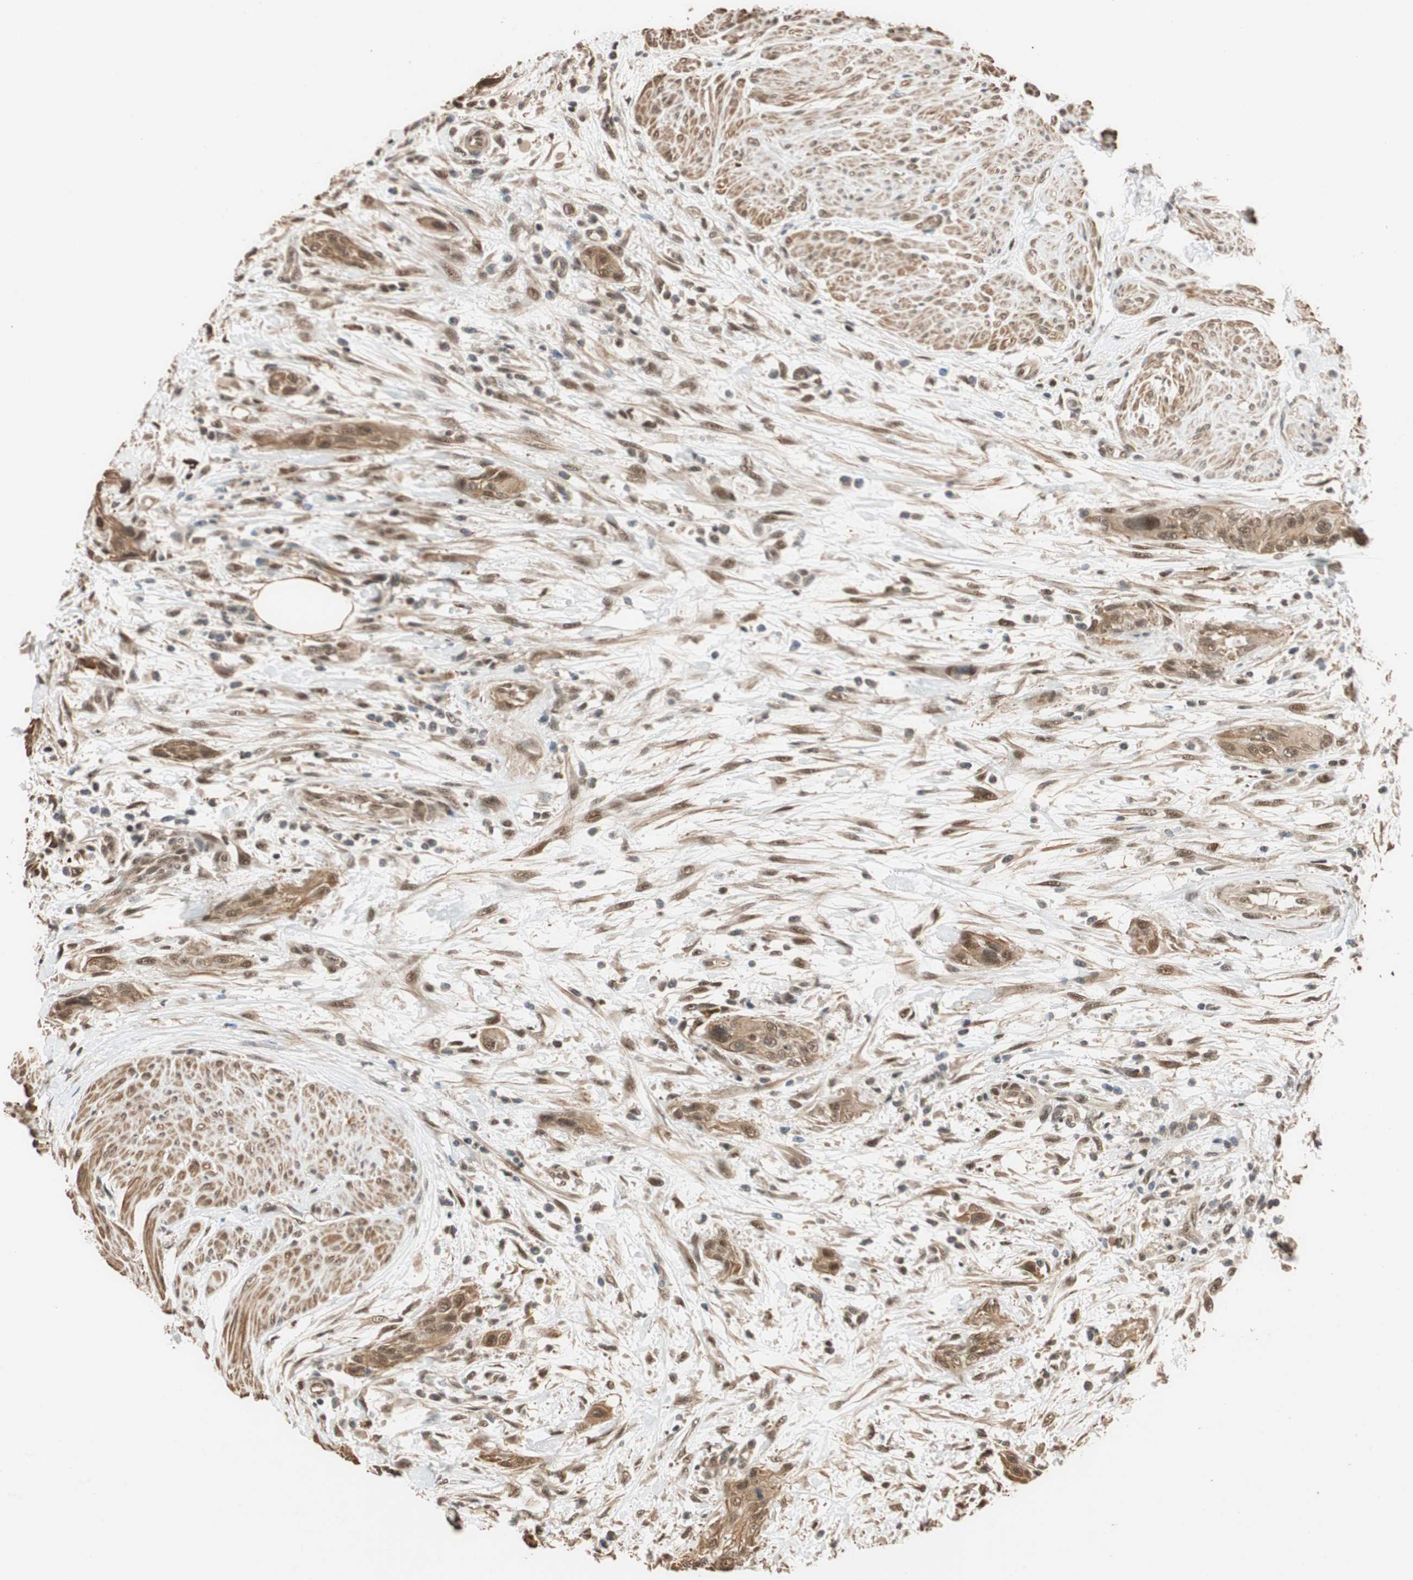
{"staining": {"intensity": "moderate", "quantity": ">75%", "location": "cytoplasmic/membranous,nuclear"}, "tissue": "urothelial cancer", "cell_type": "Tumor cells", "image_type": "cancer", "snomed": [{"axis": "morphology", "description": "Urothelial carcinoma, High grade"}, {"axis": "topography", "description": "Urinary bladder"}], "caption": "Urothelial cancer was stained to show a protein in brown. There is medium levels of moderate cytoplasmic/membranous and nuclear staining in approximately >75% of tumor cells. The staining was performed using DAB, with brown indicating positive protein expression. Nuclei are stained blue with hematoxylin.", "gene": "CDC5L", "patient": {"sex": "male", "age": 35}}